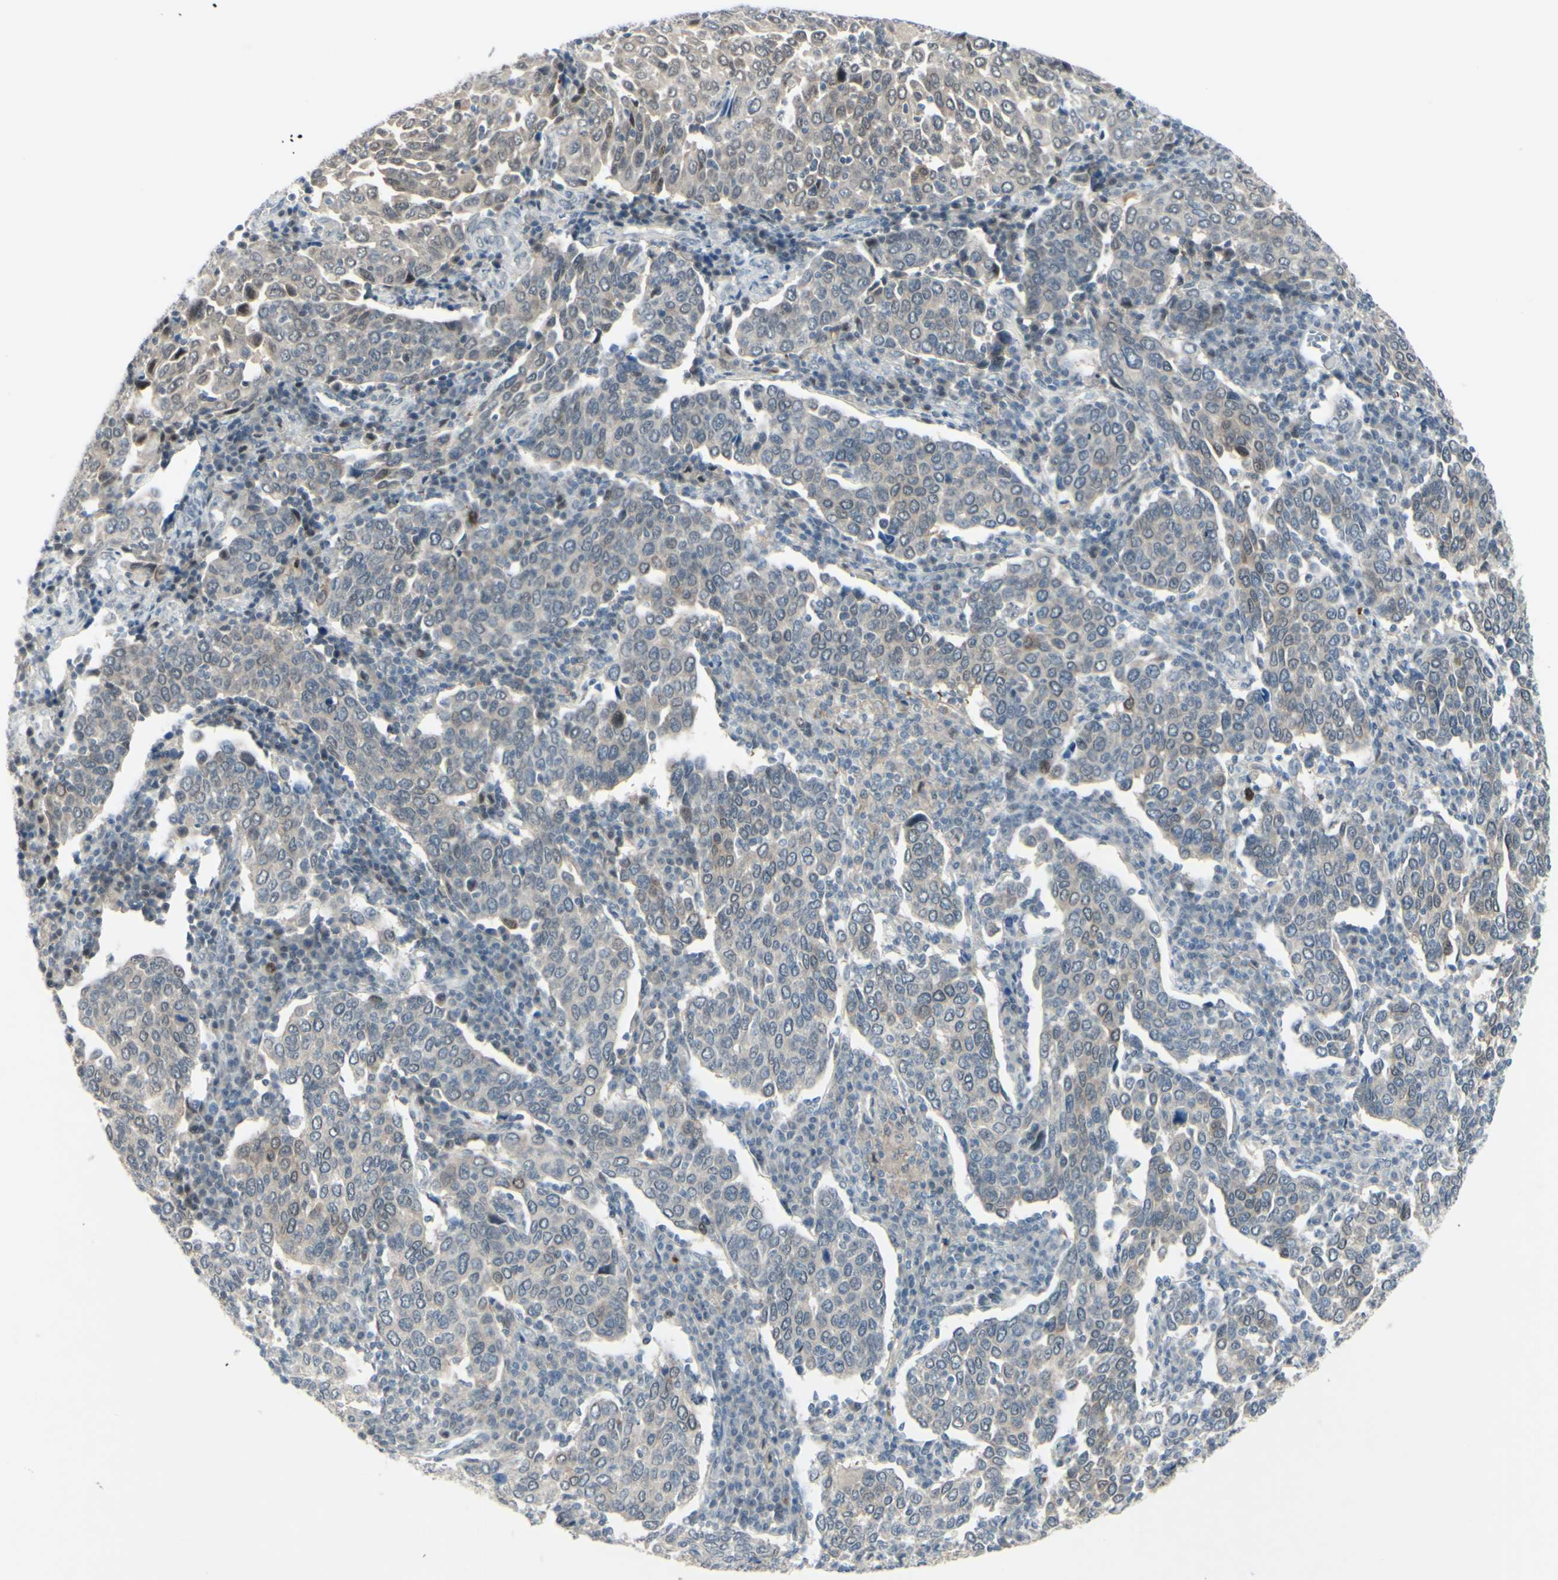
{"staining": {"intensity": "moderate", "quantity": "25%-75%", "location": "cytoplasmic/membranous"}, "tissue": "cervical cancer", "cell_type": "Tumor cells", "image_type": "cancer", "snomed": [{"axis": "morphology", "description": "Squamous cell carcinoma, NOS"}, {"axis": "topography", "description": "Cervix"}], "caption": "Immunohistochemistry (DAB (3,3'-diaminobenzidine)) staining of cervical cancer (squamous cell carcinoma) reveals moderate cytoplasmic/membranous protein positivity in about 25%-75% of tumor cells. The staining was performed using DAB, with brown indicating positive protein expression. Nuclei are stained blue with hematoxylin.", "gene": "ETNK1", "patient": {"sex": "female", "age": 40}}